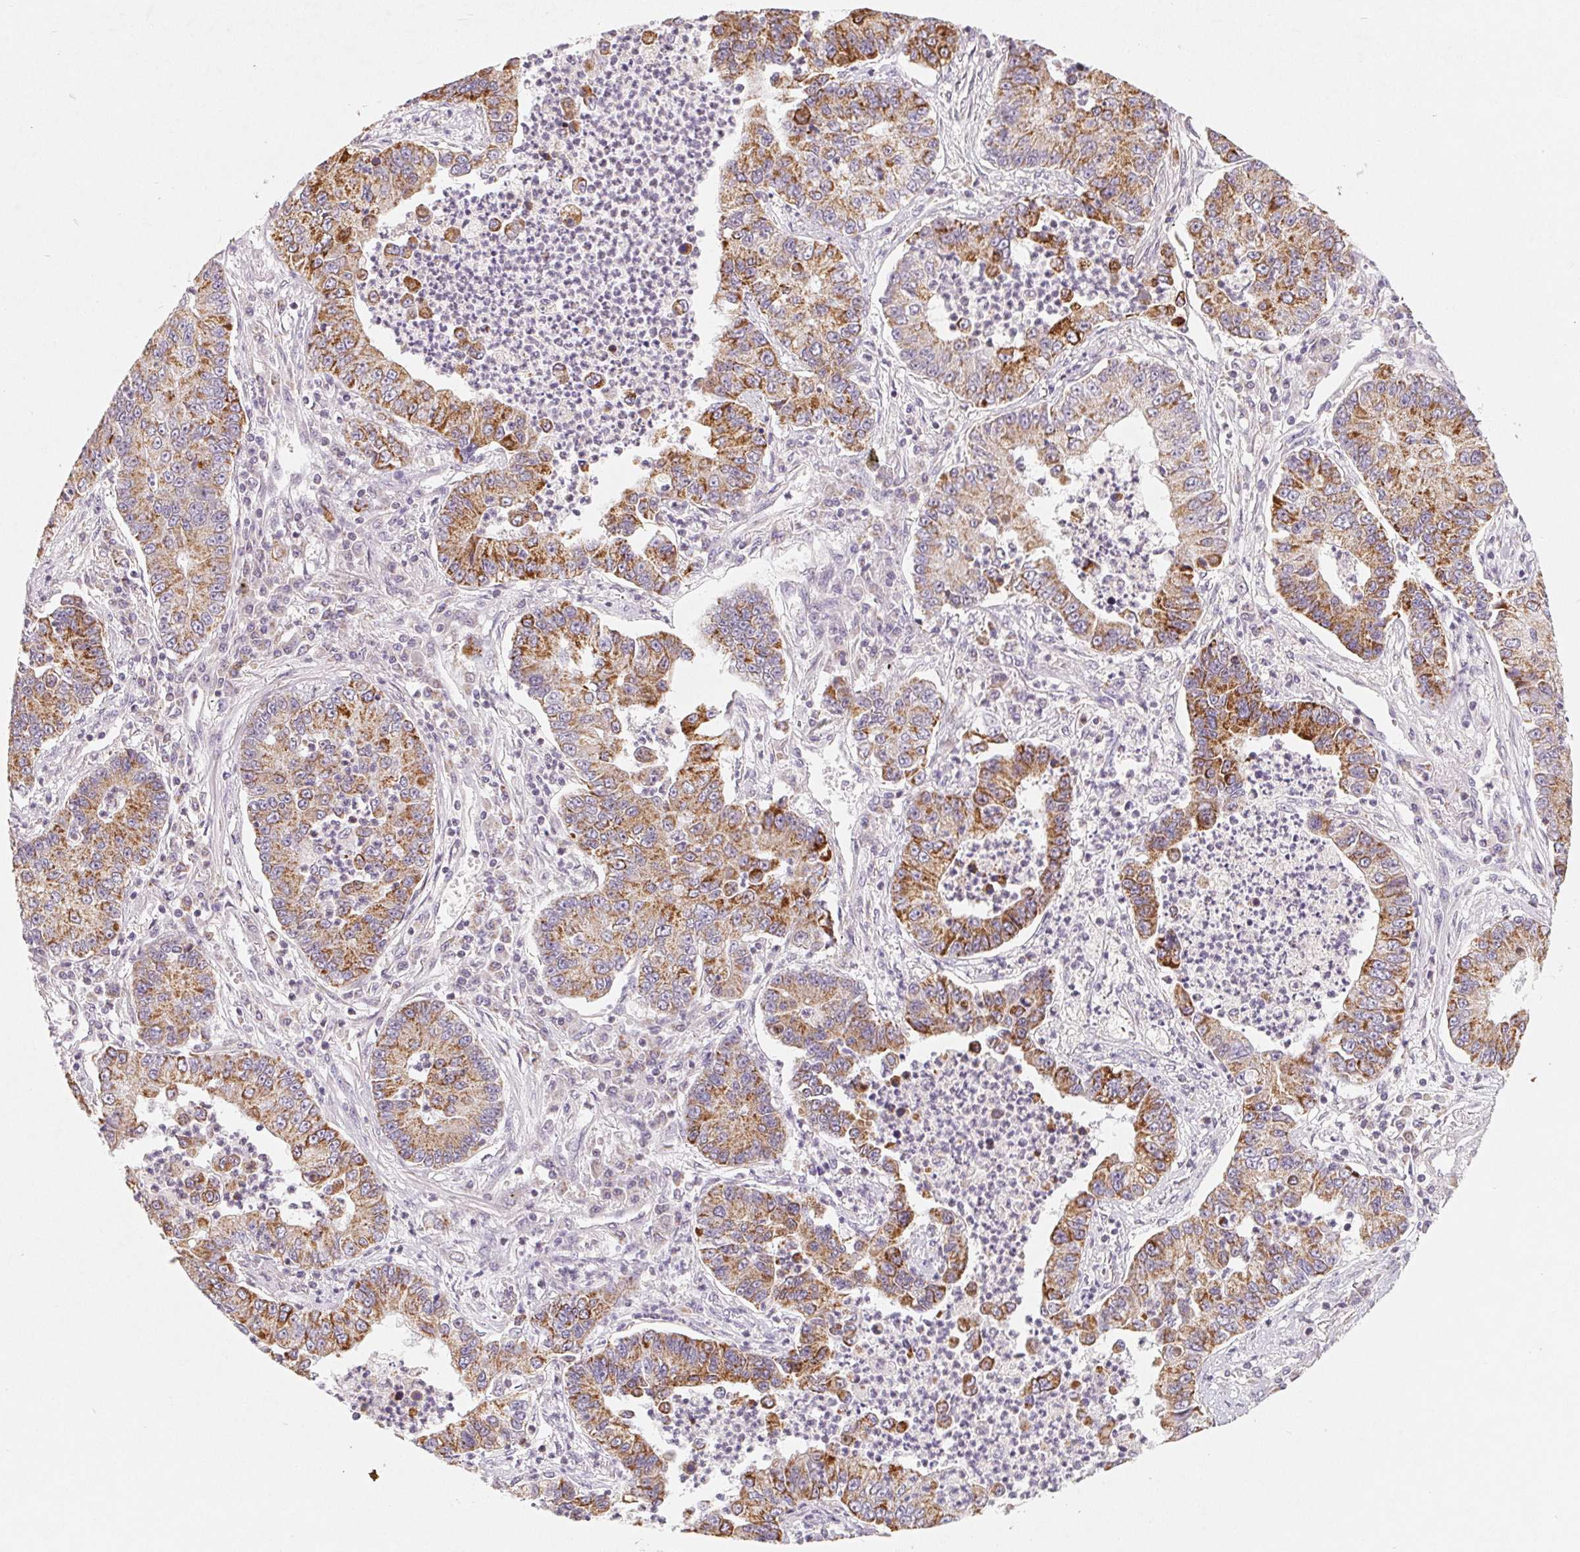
{"staining": {"intensity": "moderate", "quantity": ">75%", "location": "cytoplasmic/membranous"}, "tissue": "lung cancer", "cell_type": "Tumor cells", "image_type": "cancer", "snomed": [{"axis": "morphology", "description": "Adenocarcinoma, NOS"}, {"axis": "topography", "description": "Lung"}], "caption": "Protein staining of lung cancer (adenocarcinoma) tissue demonstrates moderate cytoplasmic/membranous expression in about >75% of tumor cells.", "gene": "GHITM", "patient": {"sex": "female", "age": 57}}